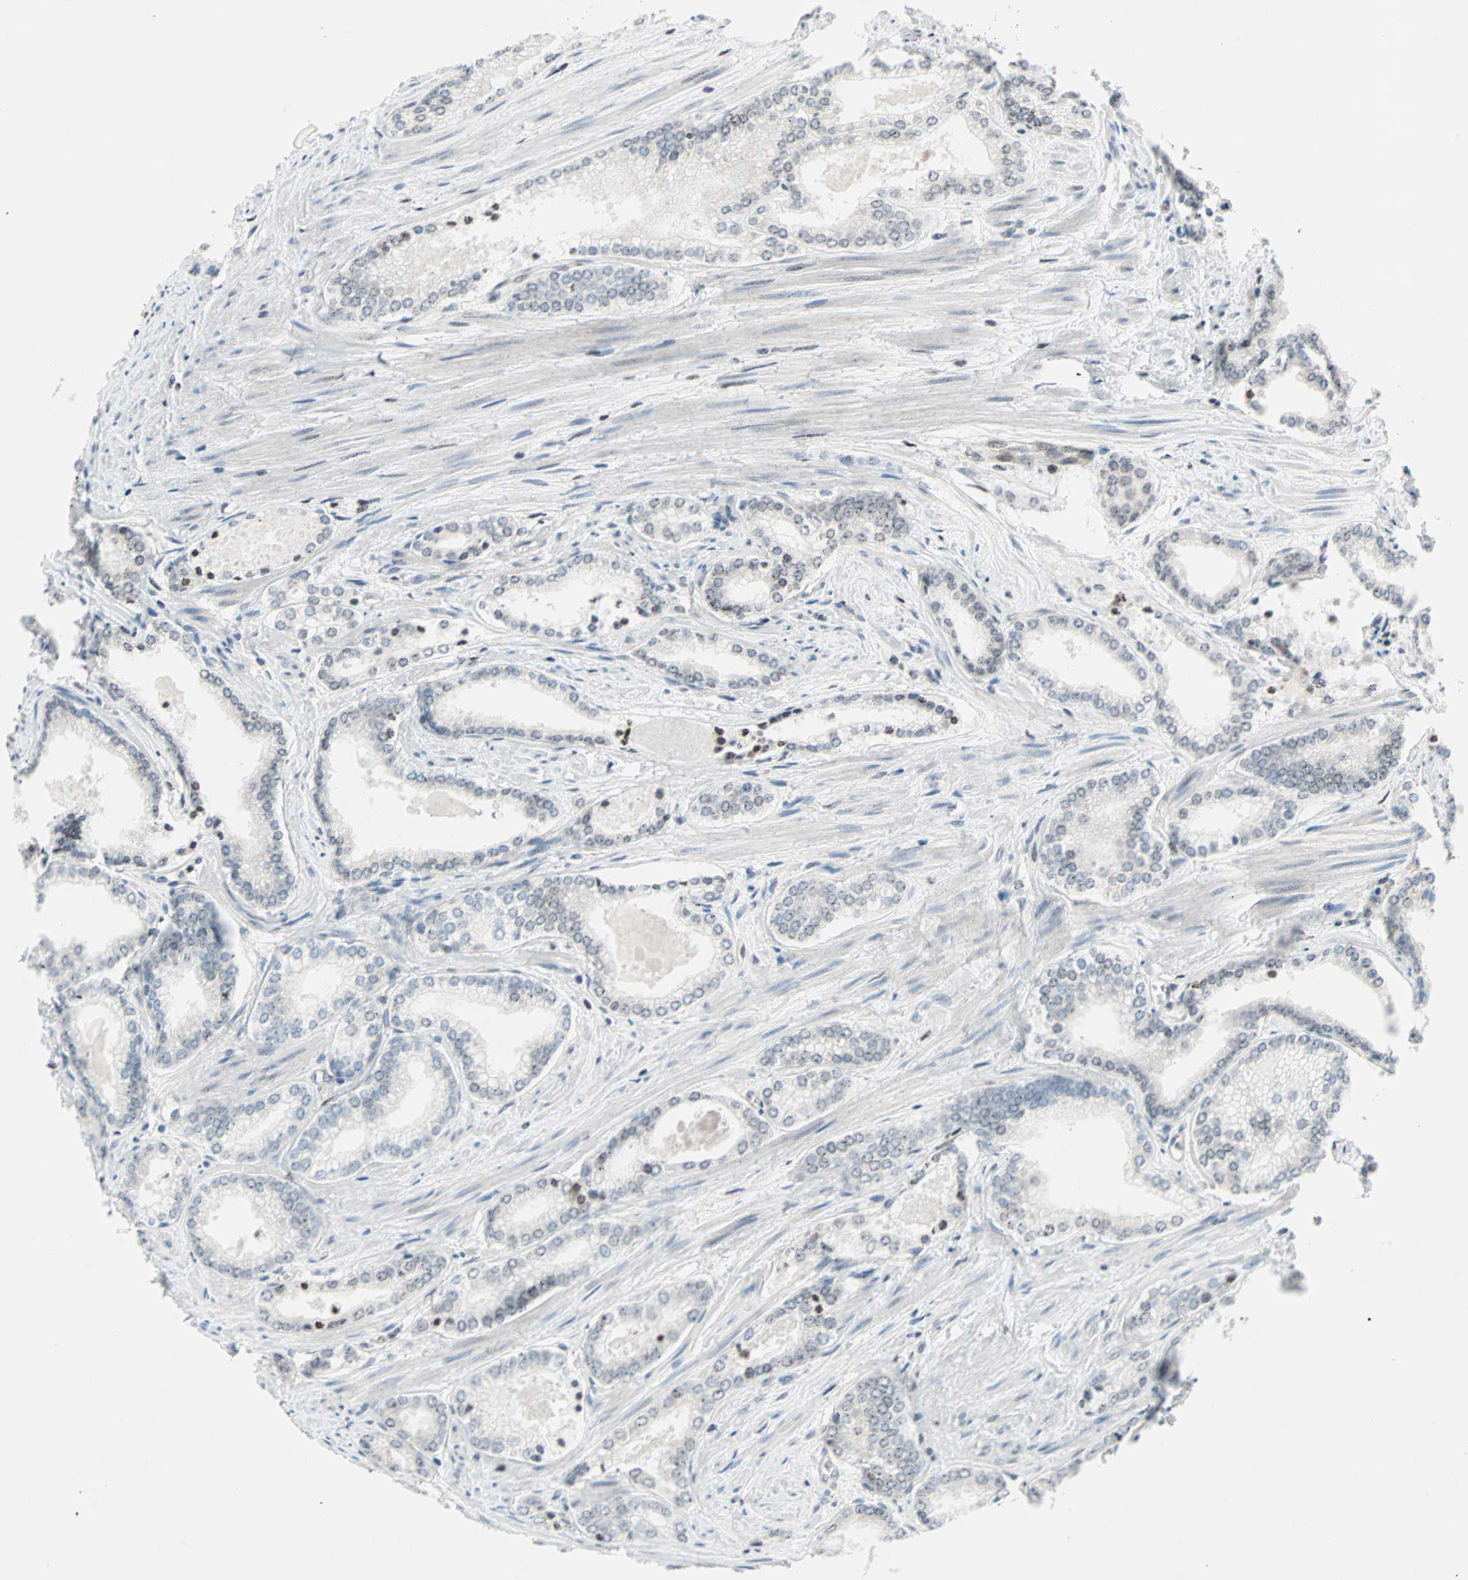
{"staining": {"intensity": "moderate", "quantity": "25%-75%", "location": "nuclear"}, "tissue": "prostate cancer", "cell_type": "Tumor cells", "image_type": "cancer", "snomed": [{"axis": "morphology", "description": "Adenocarcinoma, Low grade"}, {"axis": "topography", "description": "Prostate"}], "caption": "Protein staining exhibits moderate nuclear positivity in approximately 25%-75% of tumor cells in prostate cancer (adenocarcinoma (low-grade)). (DAB IHC, brown staining for protein, blue staining for nuclei).", "gene": "CENPA", "patient": {"sex": "male", "age": 60}}